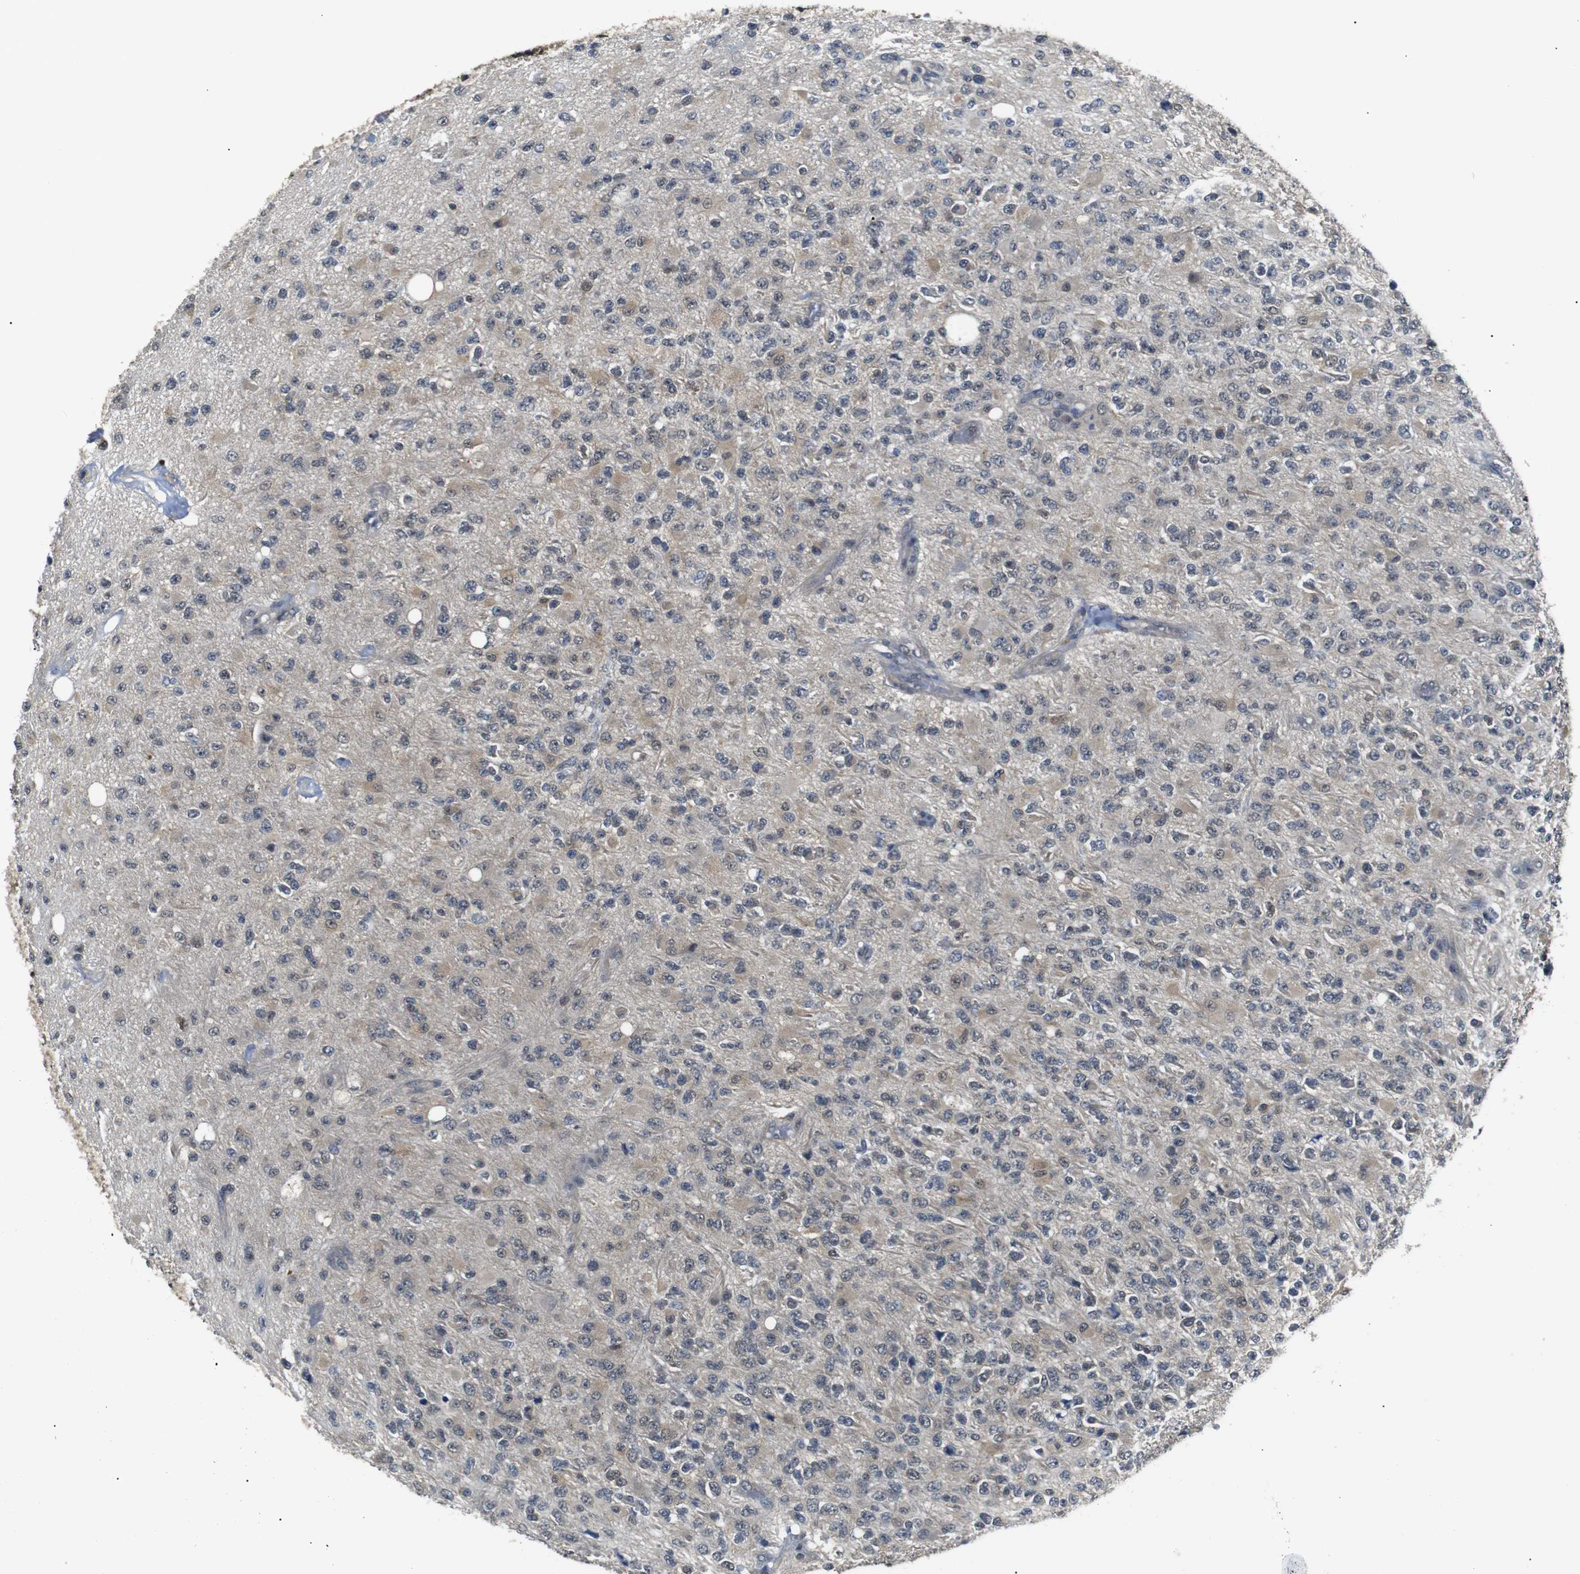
{"staining": {"intensity": "weak", "quantity": "<25%", "location": "cytoplasmic/membranous"}, "tissue": "glioma", "cell_type": "Tumor cells", "image_type": "cancer", "snomed": [{"axis": "morphology", "description": "Glioma, malignant, High grade"}, {"axis": "topography", "description": "pancreas cauda"}], "caption": "A photomicrograph of human glioma is negative for staining in tumor cells.", "gene": "UBXN1", "patient": {"sex": "male", "age": 60}}